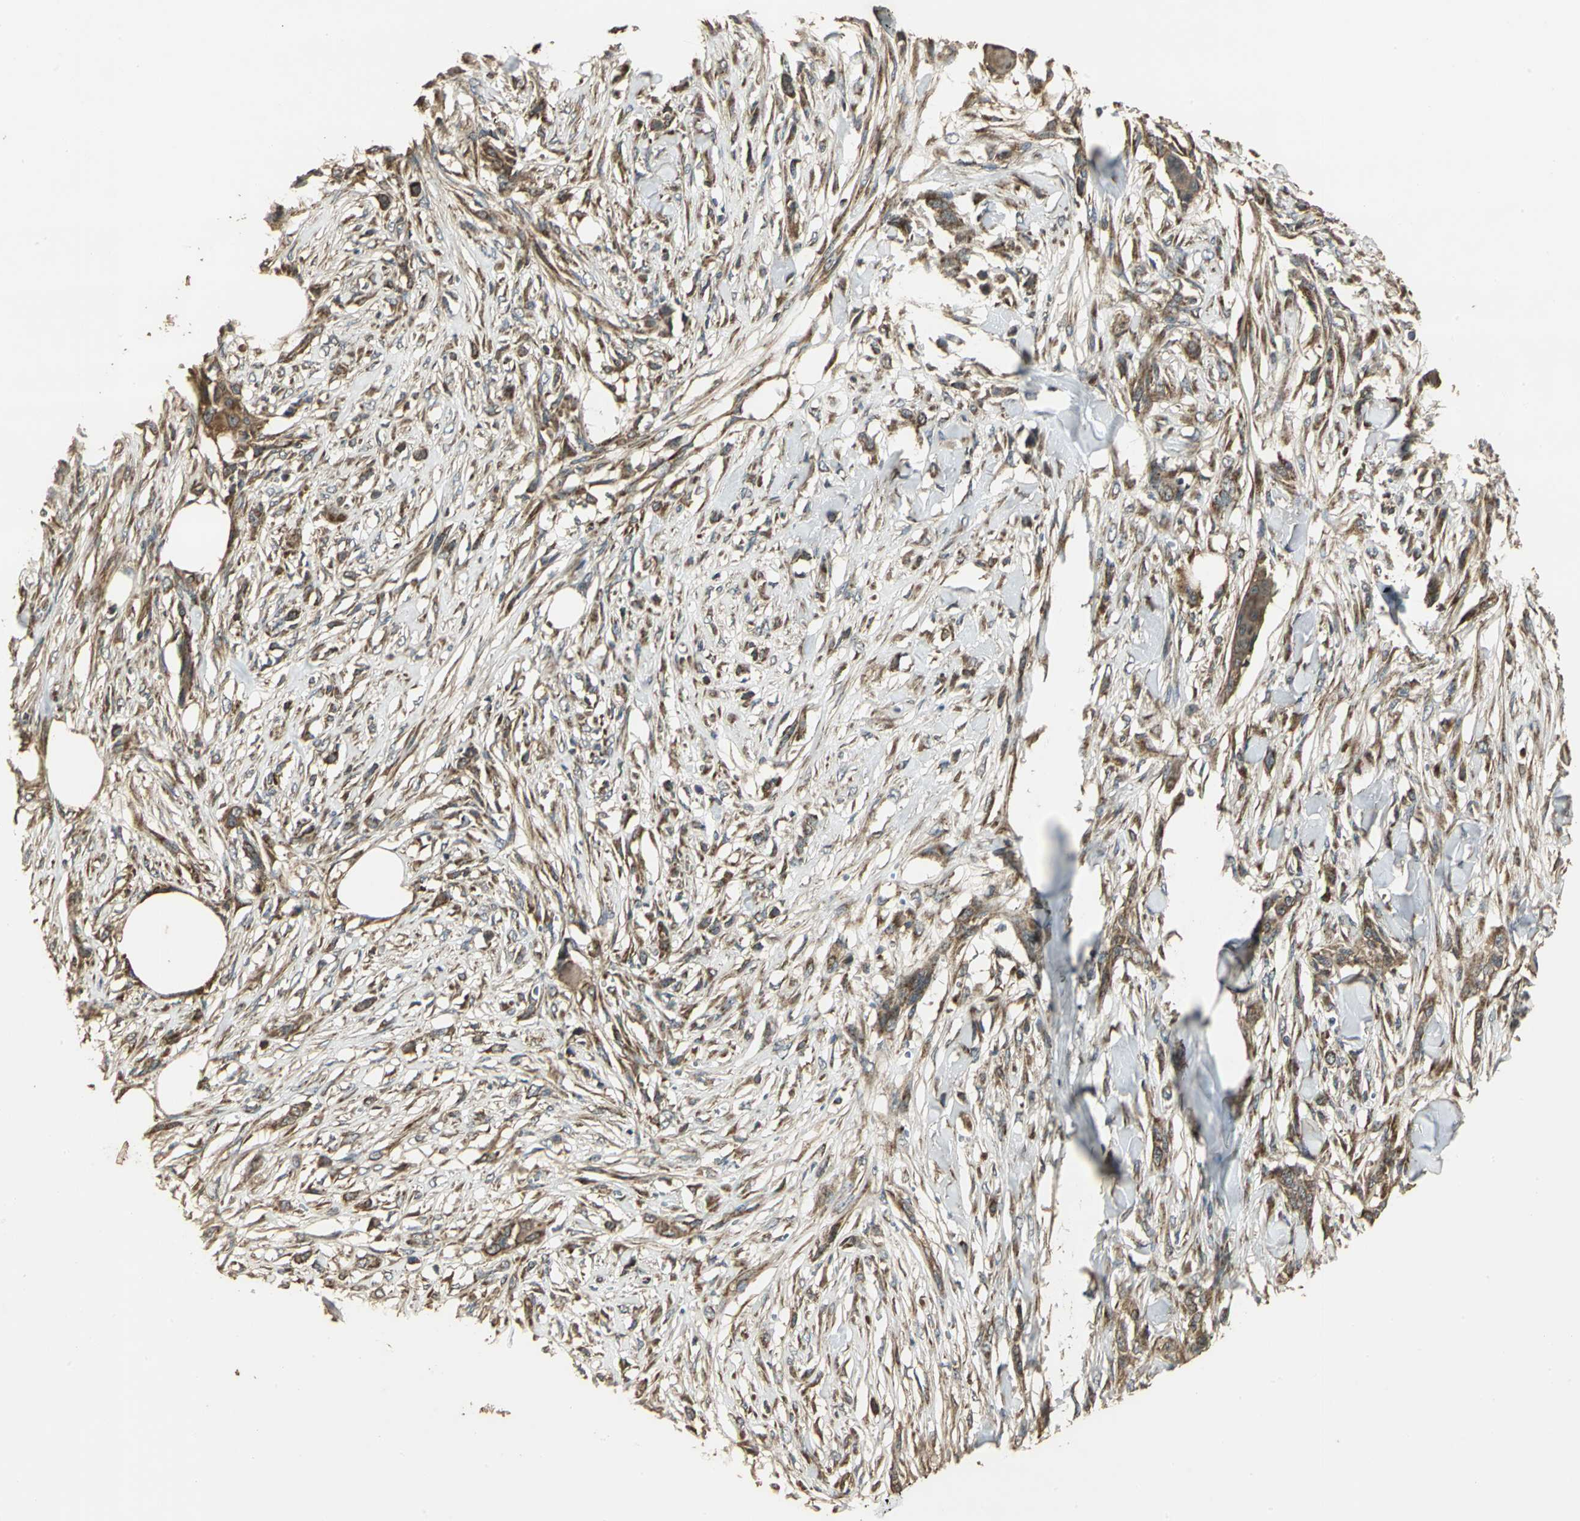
{"staining": {"intensity": "moderate", "quantity": ">75%", "location": "cytoplasmic/membranous"}, "tissue": "skin cancer", "cell_type": "Tumor cells", "image_type": "cancer", "snomed": [{"axis": "morphology", "description": "Normal tissue, NOS"}, {"axis": "morphology", "description": "Squamous cell carcinoma, NOS"}, {"axis": "topography", "description": "Skin"}], "caption": "Protein expression analysis of human skin cancer reveals moderate cytoplasmic/membranous expression in approximately >75% of tumor cells.", "gene": "KANK1", "patient": {"sex": "female", "age": 59}}